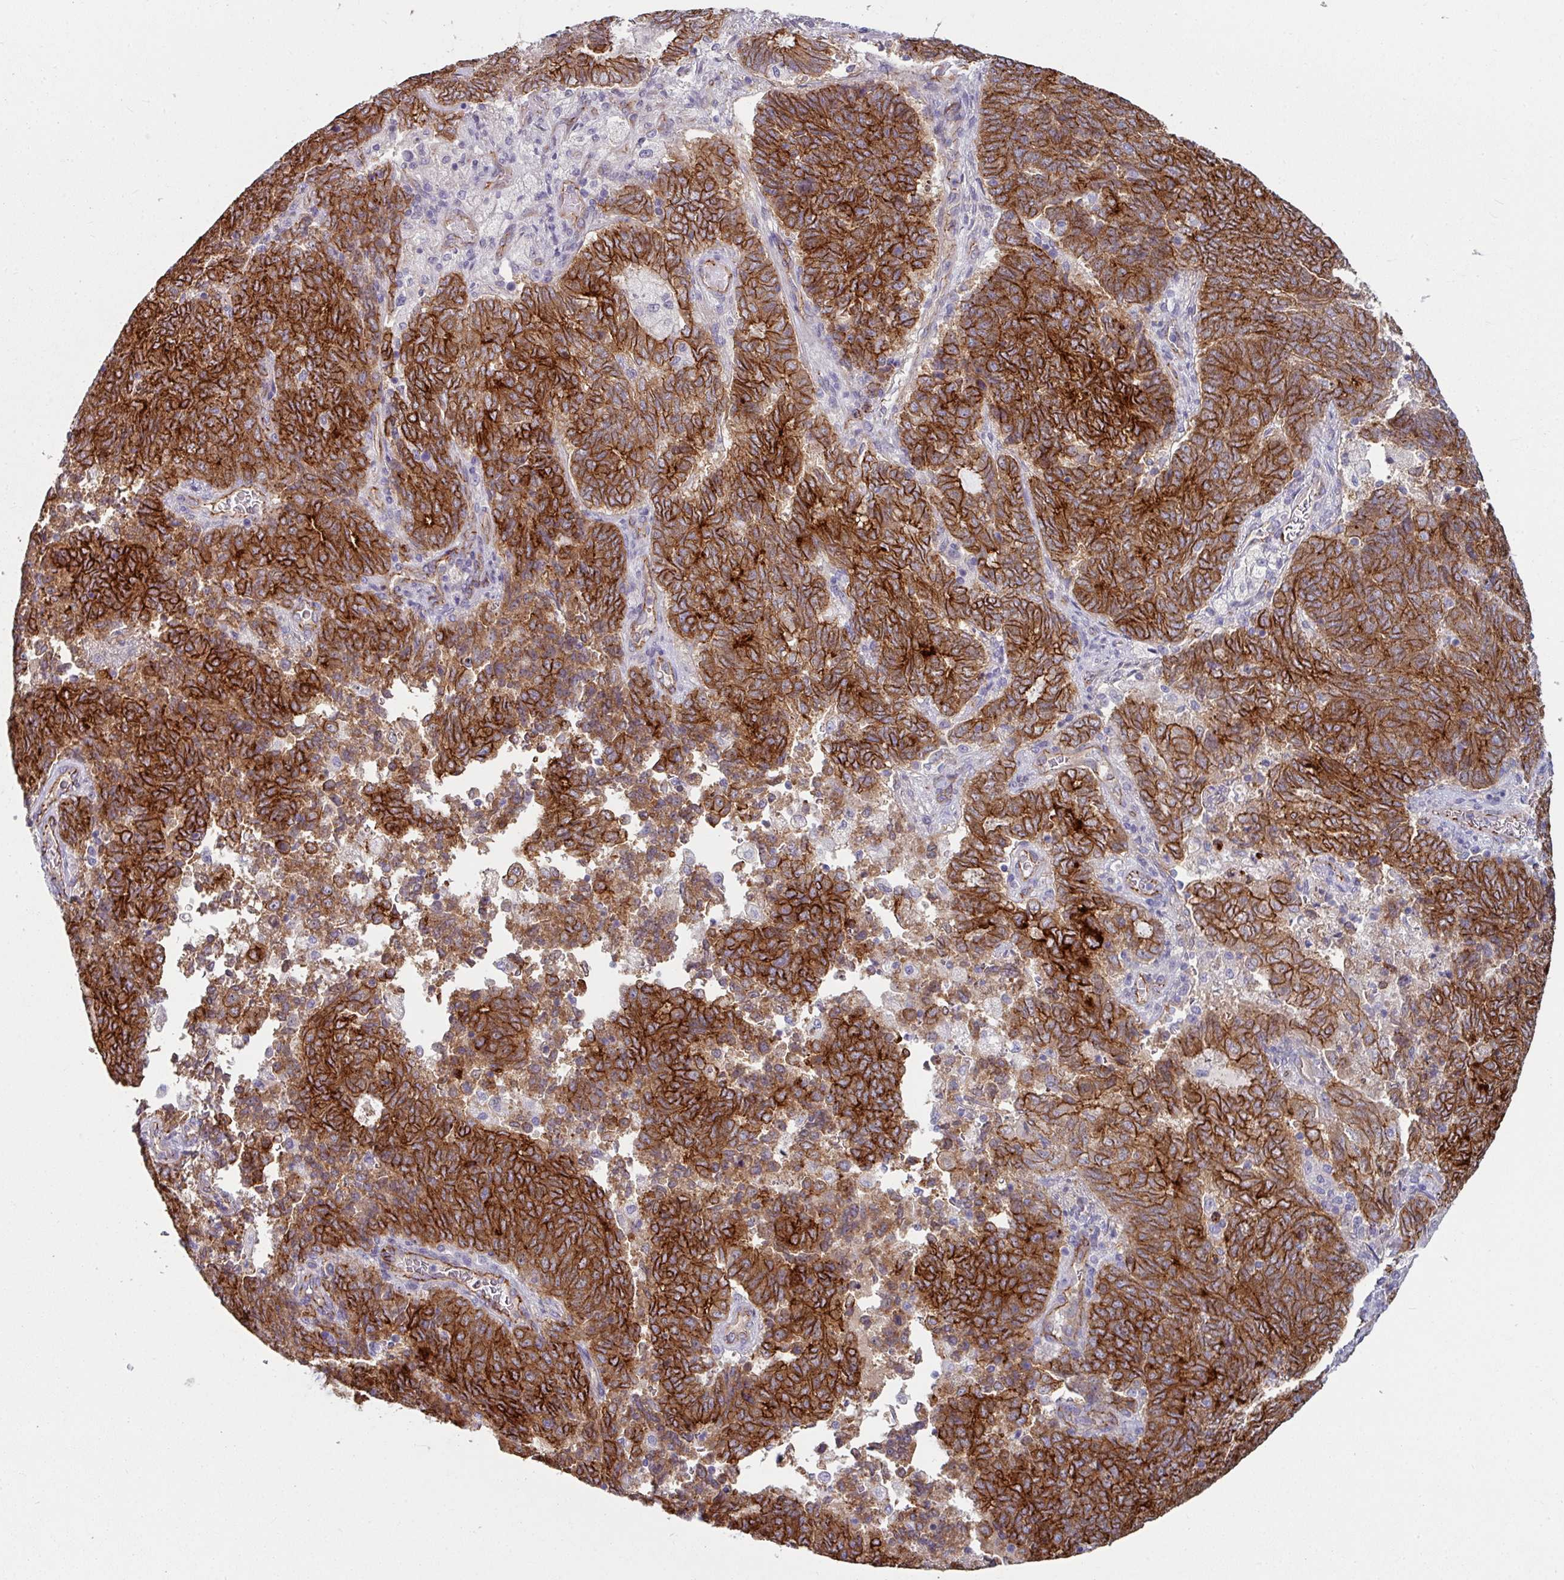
{"staining": {"intensity": "strong", "quantity": ">75%", "location": "cytoplasmic/membranous"}, "tissue": "endometrial cancer", "cell_type": "Tumor cells", "image_type": "cancer", "snomed": [{"axis": "morphology", "description": "Adenocarcinoma, NOS"}, {"axis": "topography", "description": "Endometrium"}], "caption": "Endometrial cancer (adenocarcinoma) stained with DAB (3,3'-diaminobenzidine) immunohistochemistry demonstrates high levels of strong cytoplasmic/membranous positivity in about >75% of tumor cells. (Brightfield microscopy of DAB IHC at high magnification).", "gene": "JUP", "patient": {"sex": "female", "age": 80}}